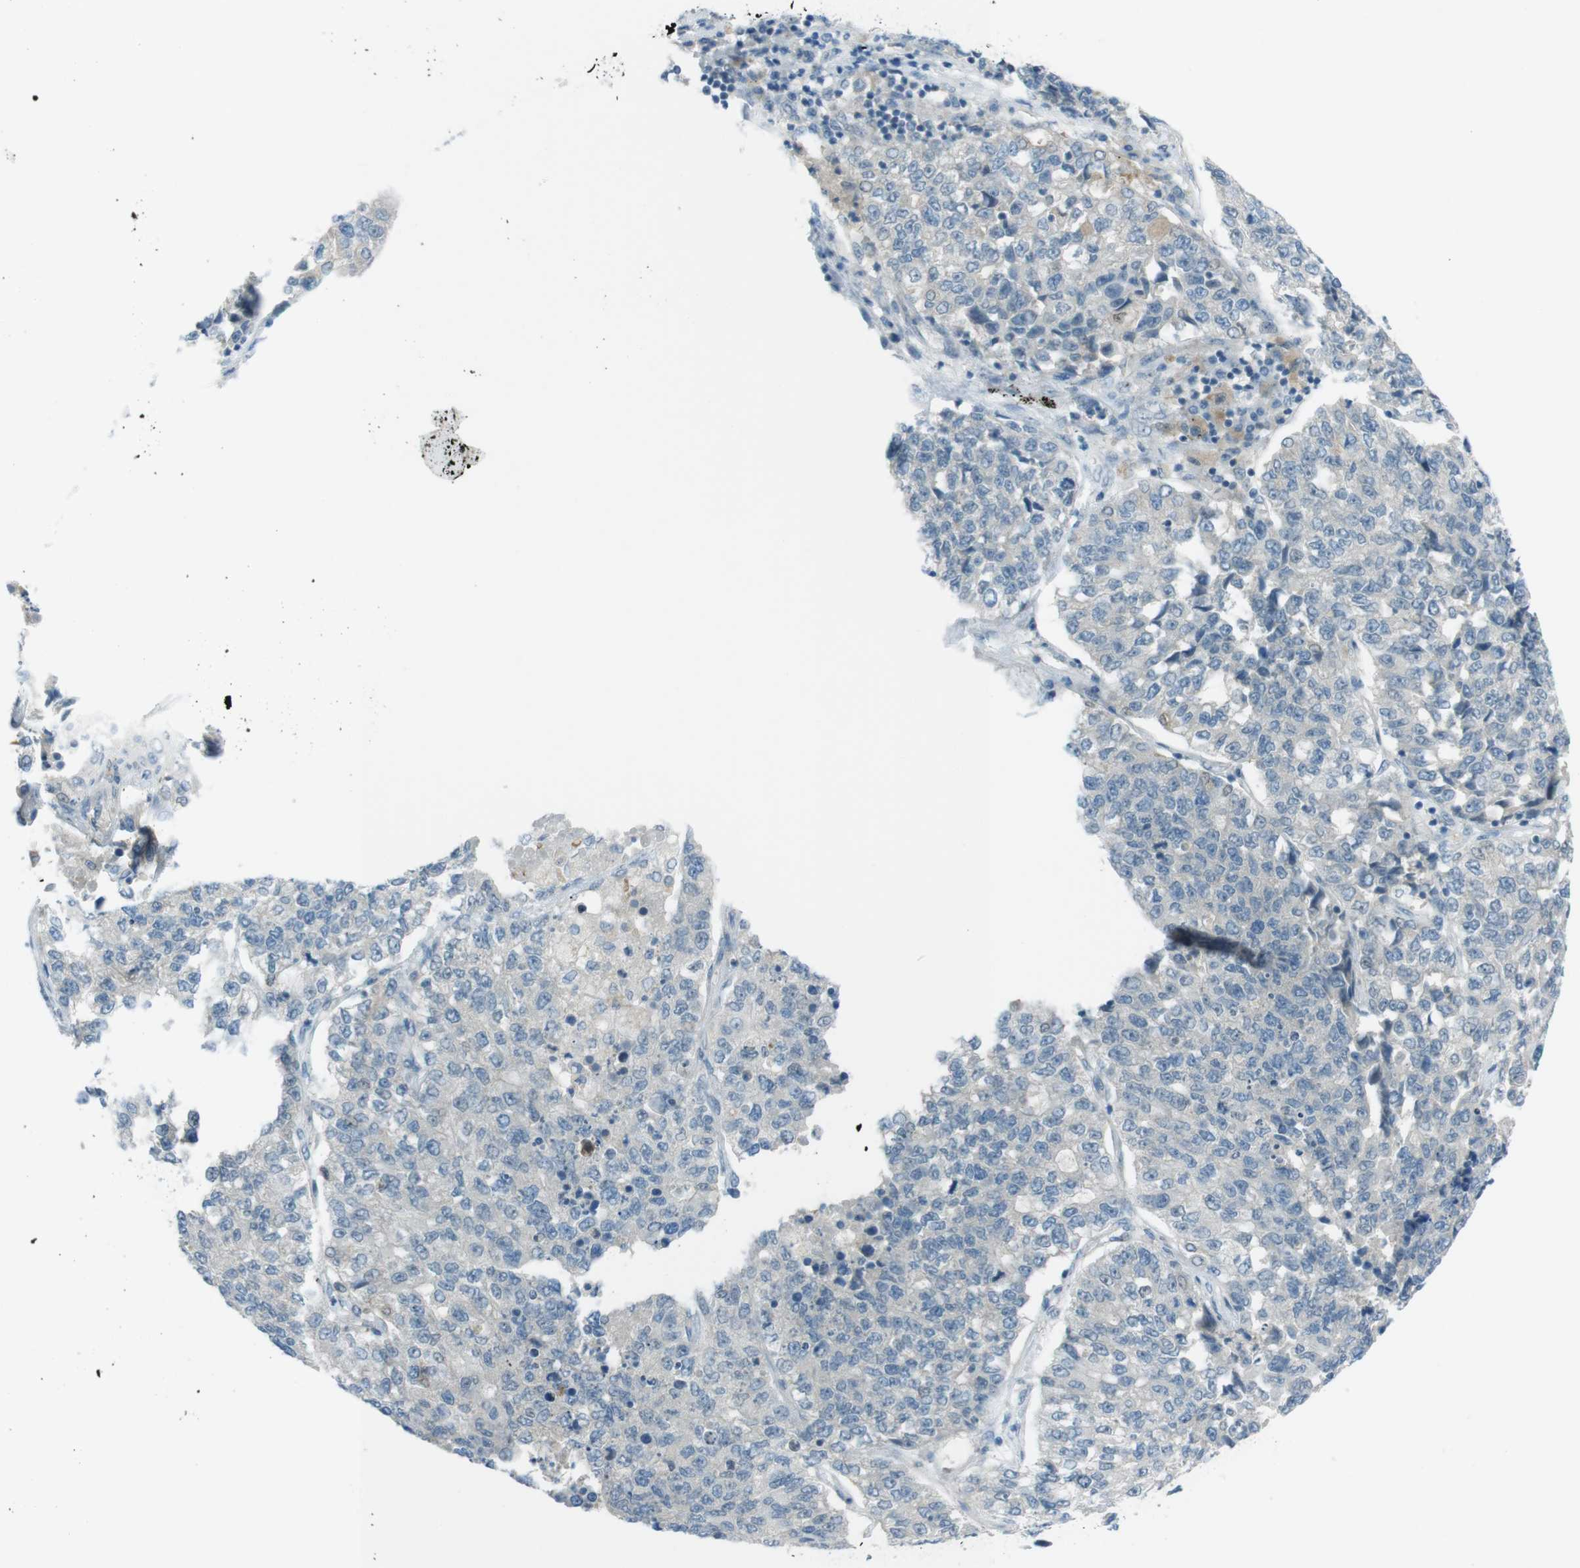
{"staining": {"intensity": "negative", "quantity": "none", "location": "none"}, "tissue": "lung cancer", "cell_type": "Tumor cells", "image_type": "cancer", "snomed": [{"axis": "morphology", "description": "Adenocarcinoma, NOS"}, {"axis": "topography", "description": "Lung"}], "caption": "This is a histopathology image of immunohistochemistry (IHC) staining of adenocarcinoma (lung), which shows no positivity in tumor cells.", "gene": "ZDHHC20", "patient": {"sex": "male", "age": 49}}